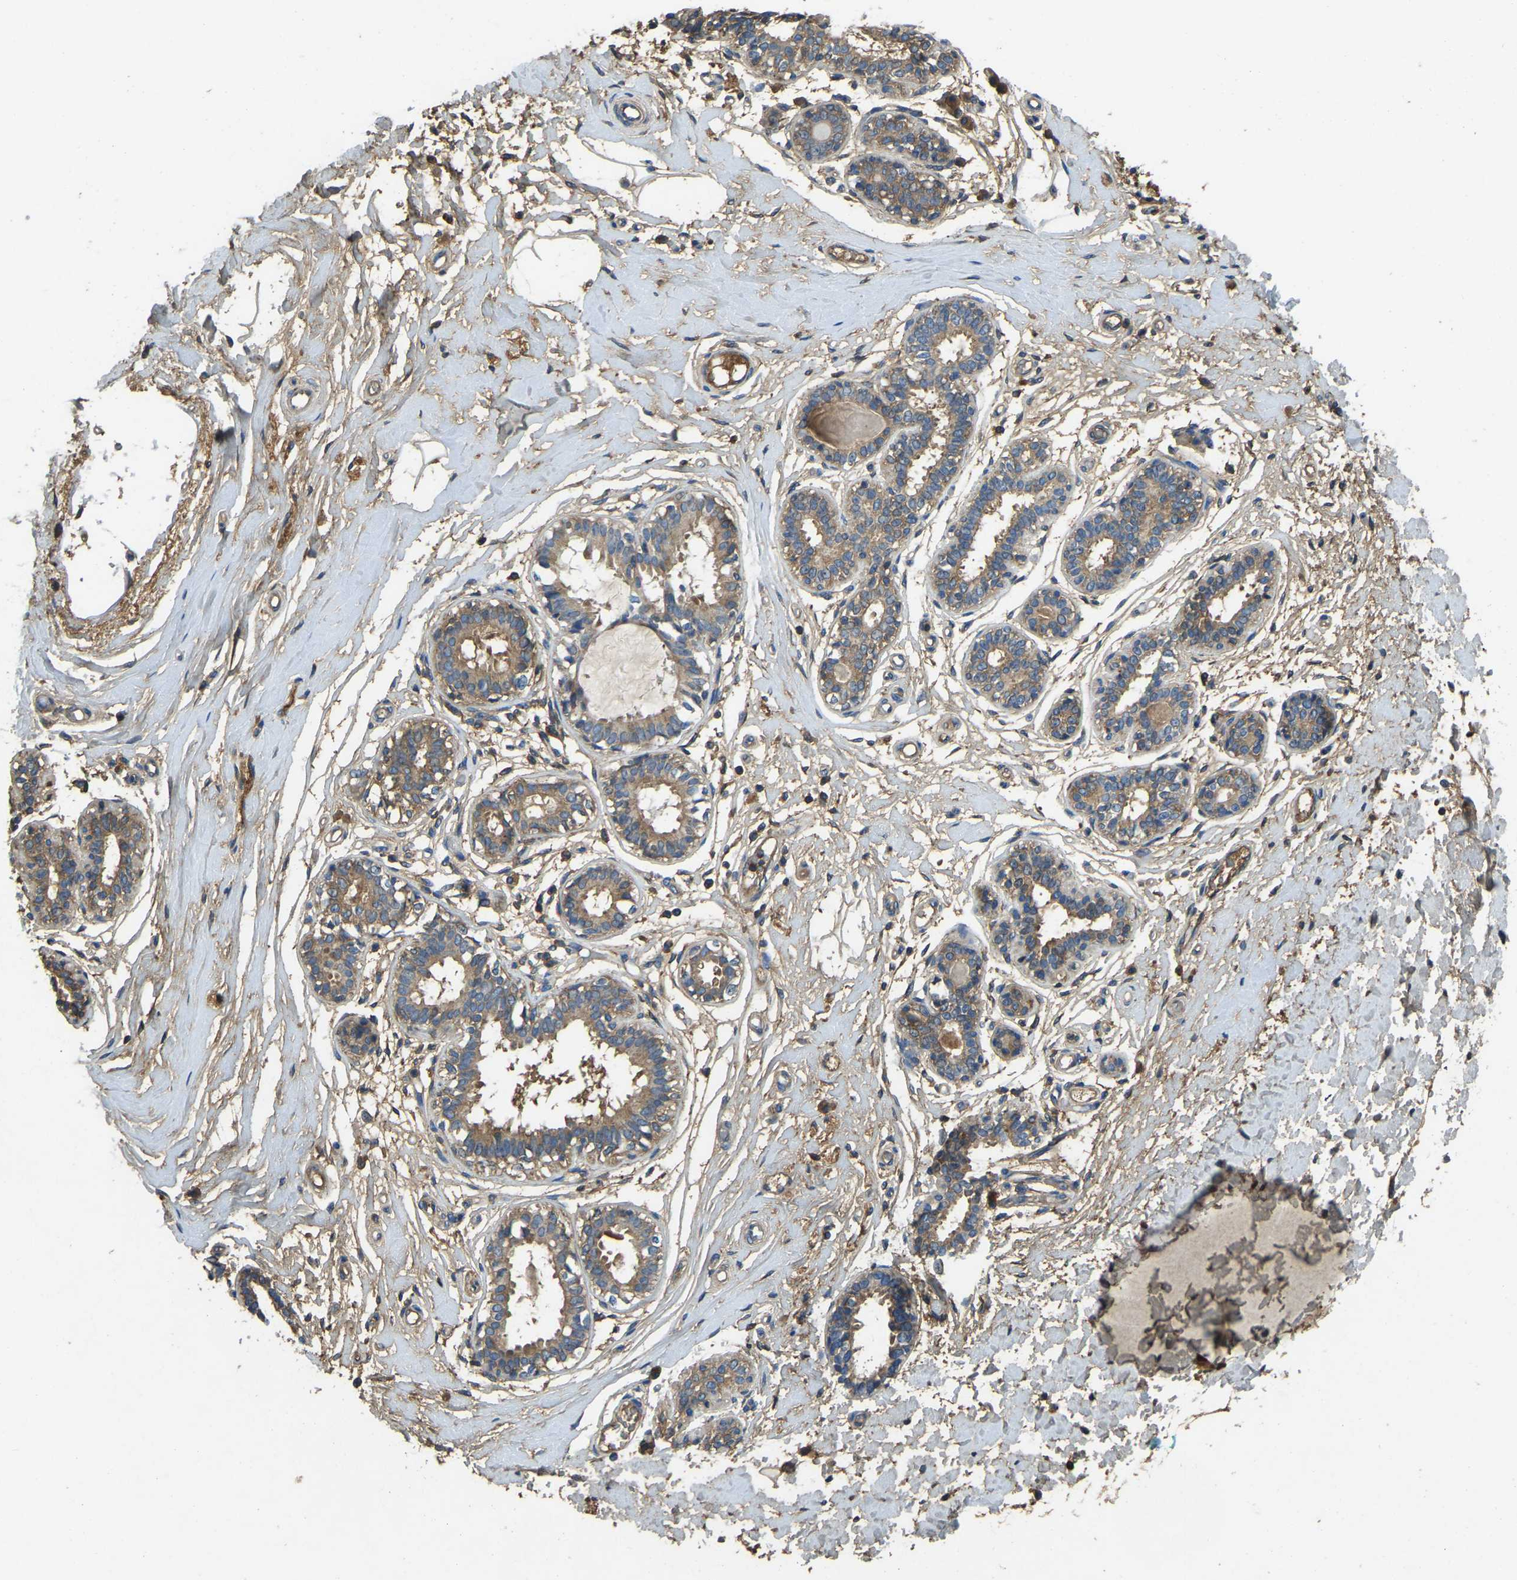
{"staining": {"intensity": "negative", "quantity": "none", "location": "none"}, "tissue": "breast", "cell_type": "Adipocytes", "image_type": "normal", "snomed": [{"axis": "morphology", "description": "Normal tissue, NOS"}, {"axis": "morphology", "description": "Lobular carcinoma"}, {"axis": "topography", "description": "Breast"}], "caption": "Immunohistochemistry micrograph of benign human breast stained for a protein (brown), which exhibits no expression in adipocytes.", "gene": "ATP8B1", "patient": {"sex": "female", "age": 59}}